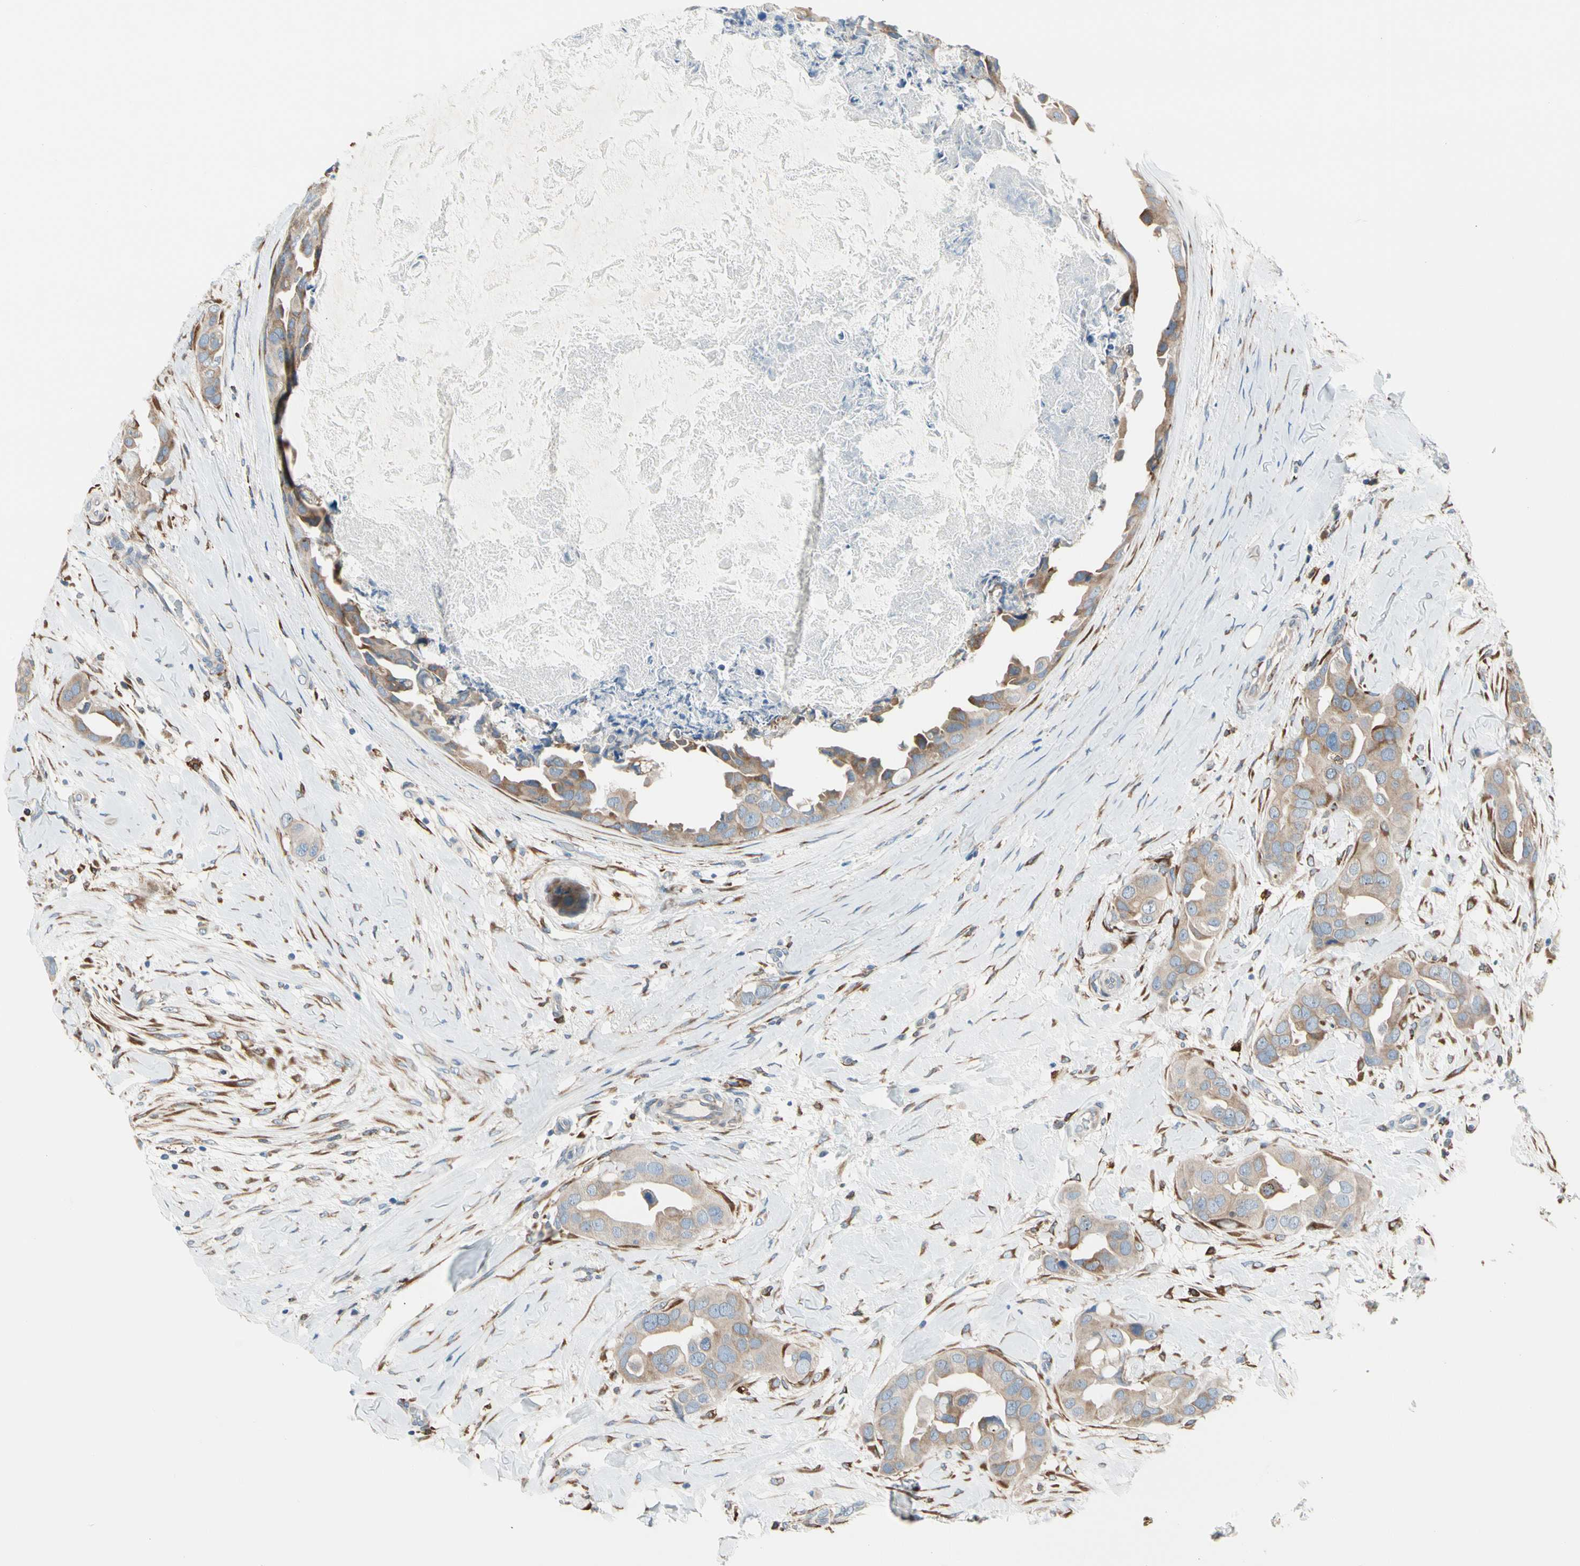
{"staining": {"intensity": "moderate", "quantity": ">75%", "location": "cytoplasmic/membranous"}, "tissue": "breast cancer", "cell_type": "Tumor cells", "image_type": "cancer", "snomed": [{"axis": "morphology", "description": "Duct carcinoma"}, {"axis": "topography", "description": "Breast"}], "caption": "This is an image of immunohistochemistry (IHC) staining of infiltrating ductal carcinoma (breast), which shows moderate positivity in the cytoplasmic/membranous of tumor cells.", "gene": "LRPAP1", "patient": {"sex": "female", "age": 40}}